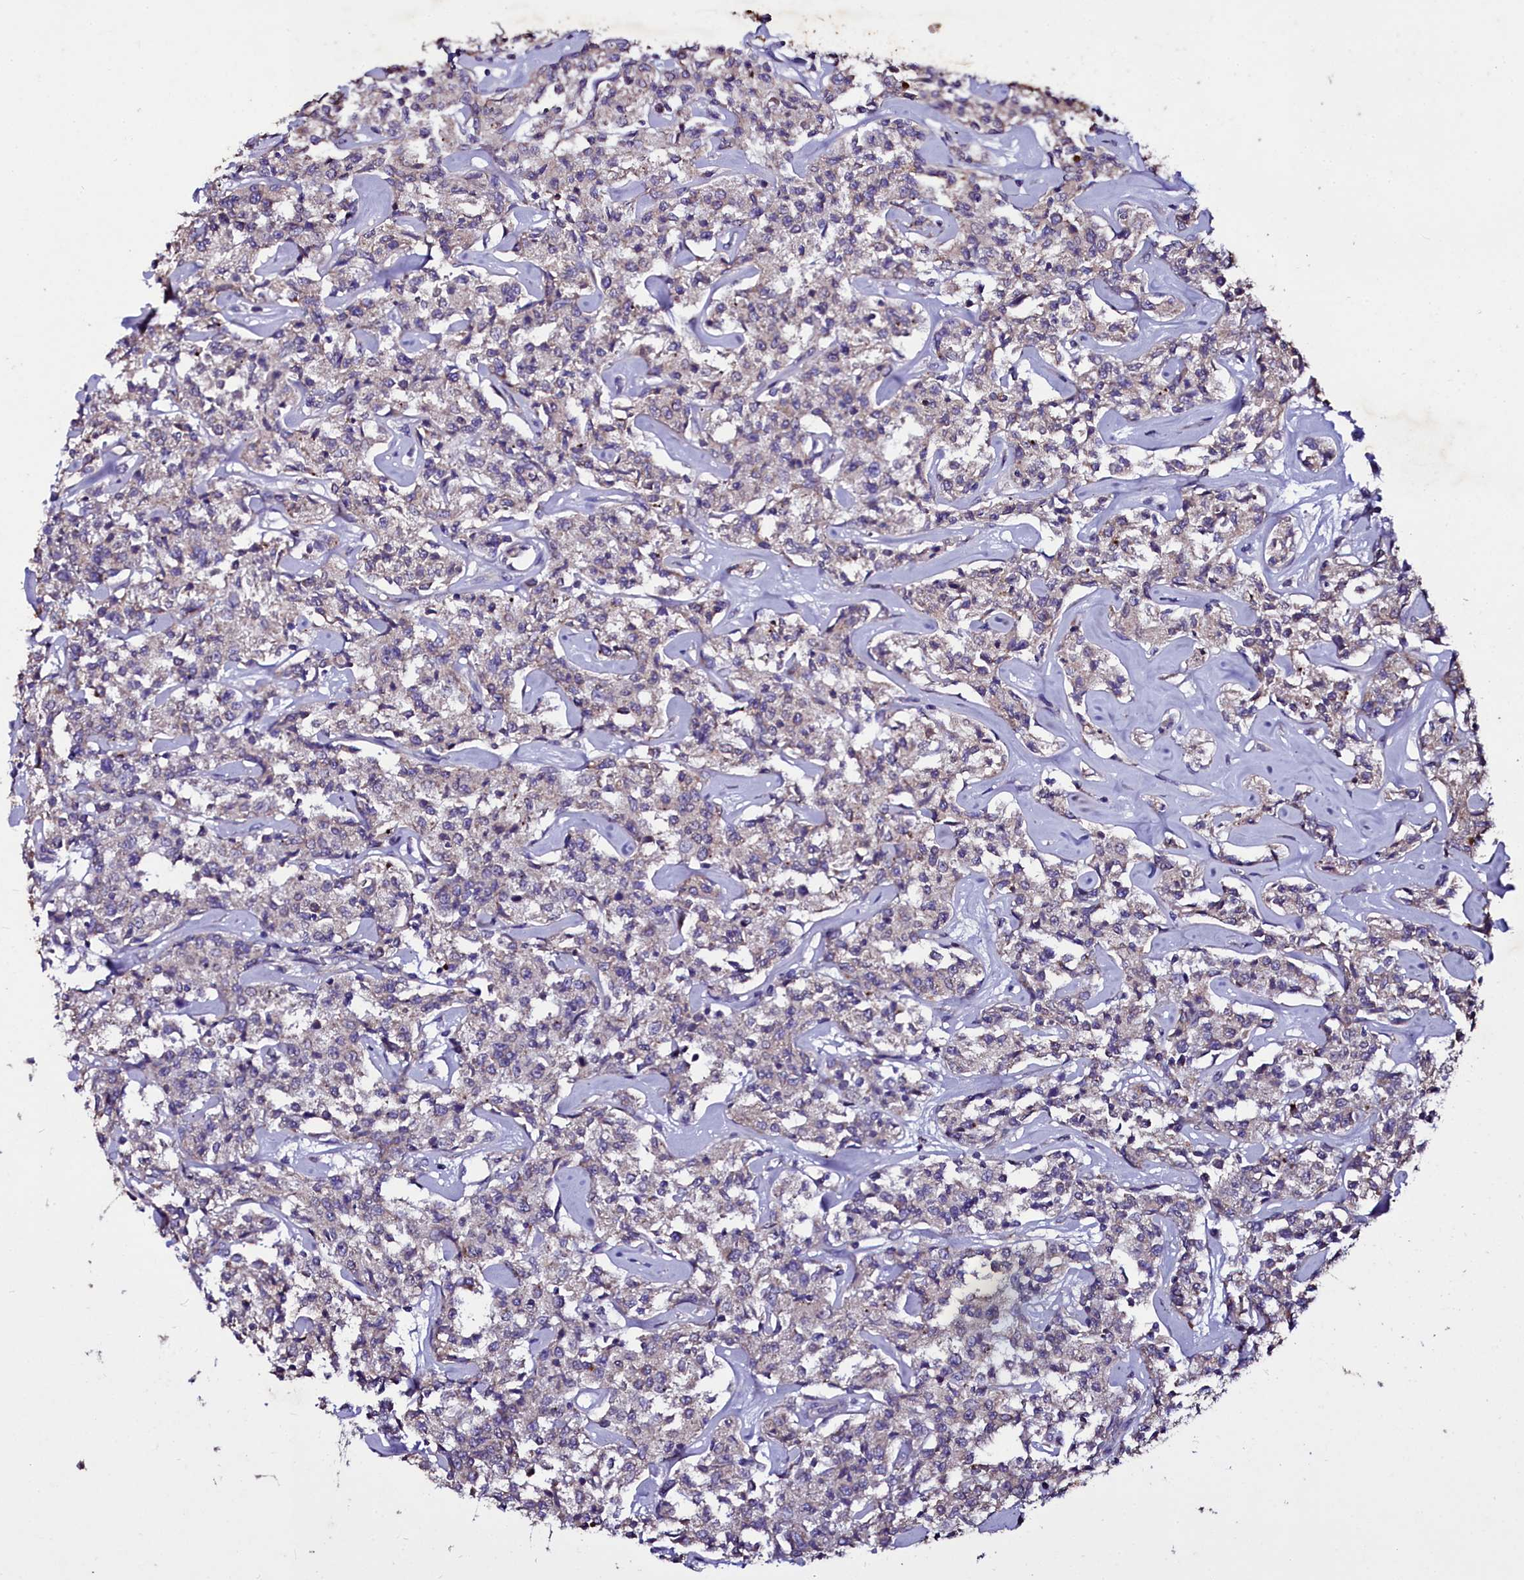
{"staining": {"intensity": "weak", "quantity": "<25%", "location": "cytoplasmic/membranous"}, "tissue": "lymphoma", "cell_type": "Tumor cells", "image_type": "cancer", "snomed": [{"axis": "morphology", "description": "Malignant lymphoma, non-Hodgkin's type, Low grade"}, {"axis": "topography", "description": "Small intestine"}], "caption": "Tumor cells are negative for brown protein staining in lymphoma.", "gene": "SELENOT", "patient": {"sex": "female", "age": 59}}